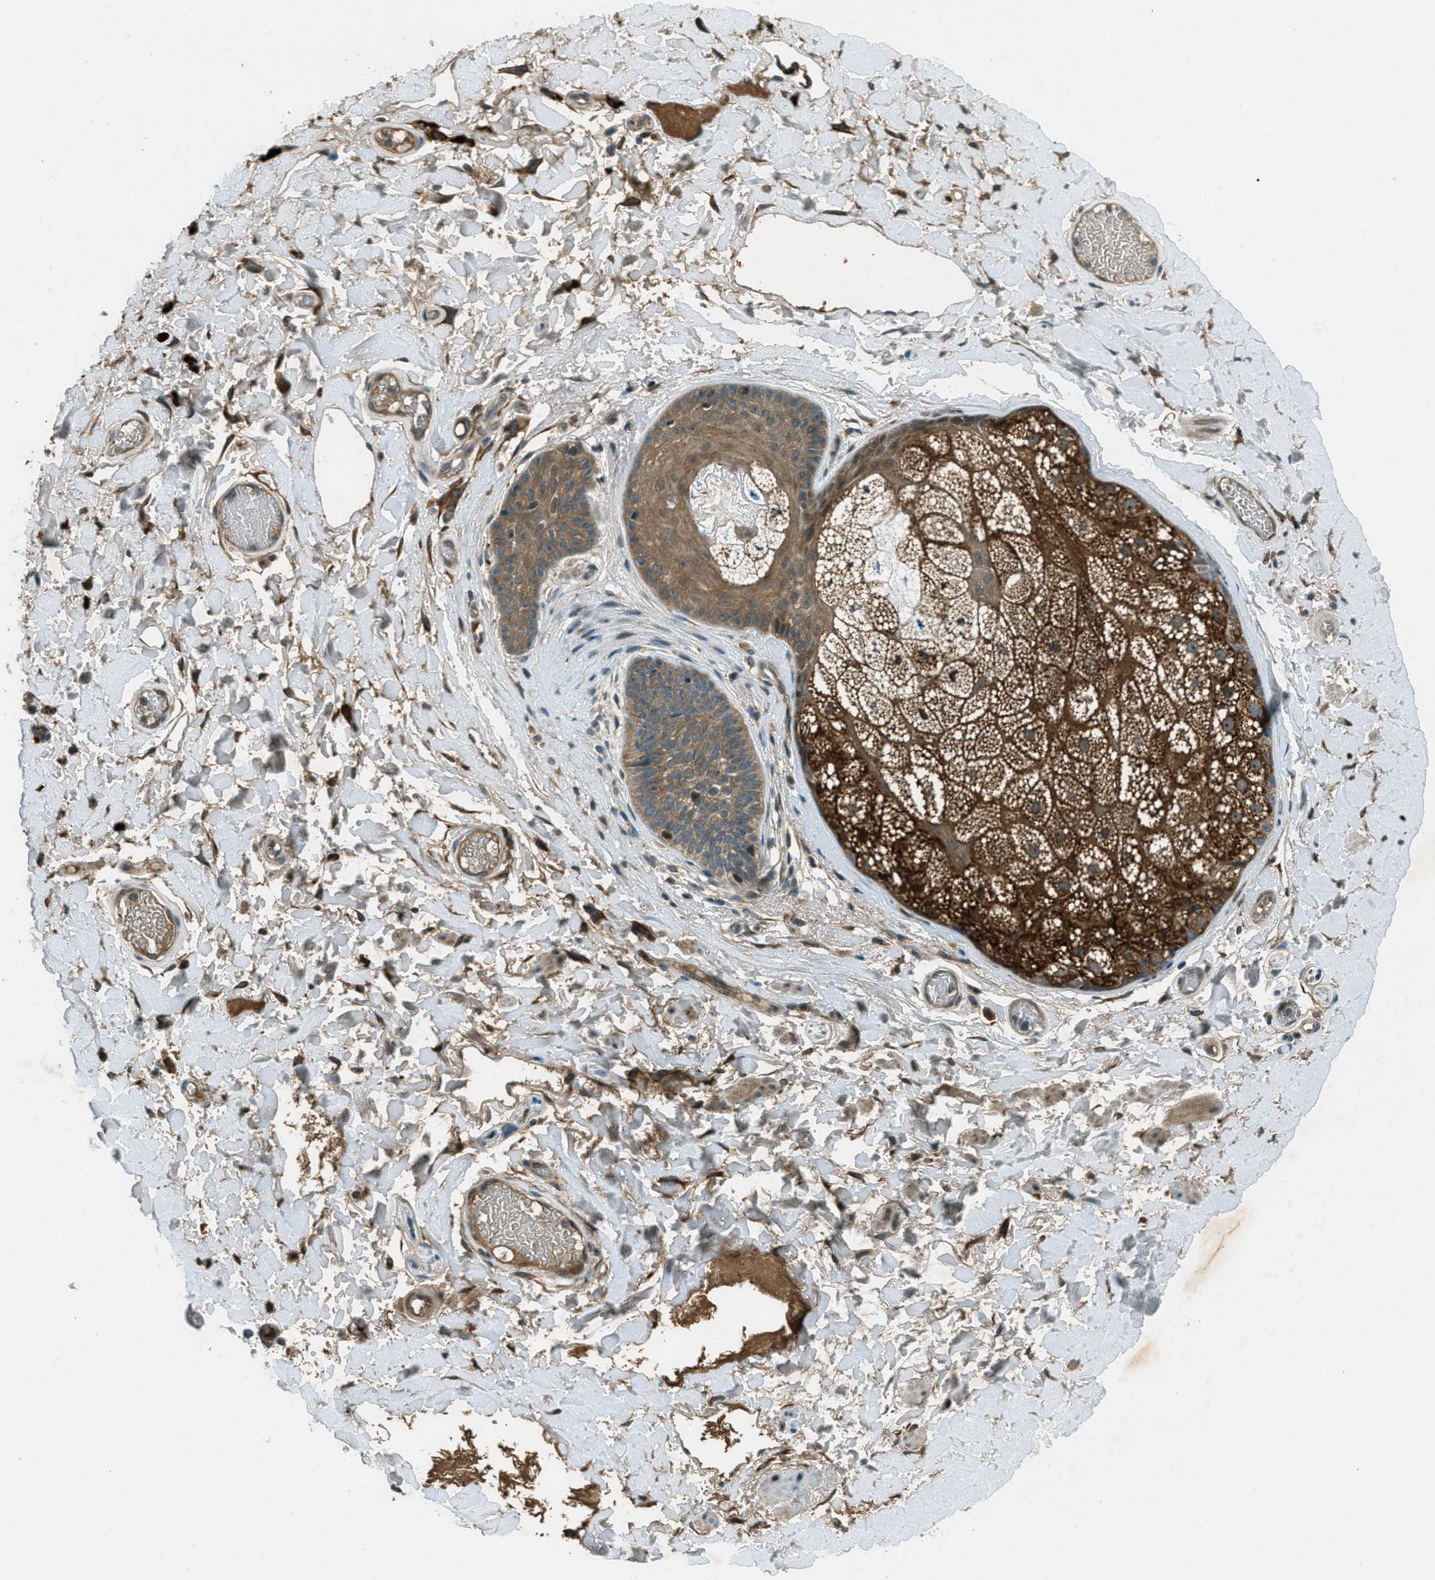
{"staining": {"intensity": "moderate", "quantity": ">75%", "location": "cytoplasmic/membranous"}, "tissue": "skin", "cell_type": "Epidermal cells", "image_type": "normal", "snomed": [{"axis": "morphology", "description": "Normal tissue, NOS"}, {"axis": "topography", "description": "Vulva"}], "caption": "This histopathology image shows immunohistochemistry staining of unremarkable human skin, with medium moderate cytoplasmic/membranous staining in about >75% of epidermal cells.", "gene": "STK11", "patient": {"sex": "female", "age": 73}}